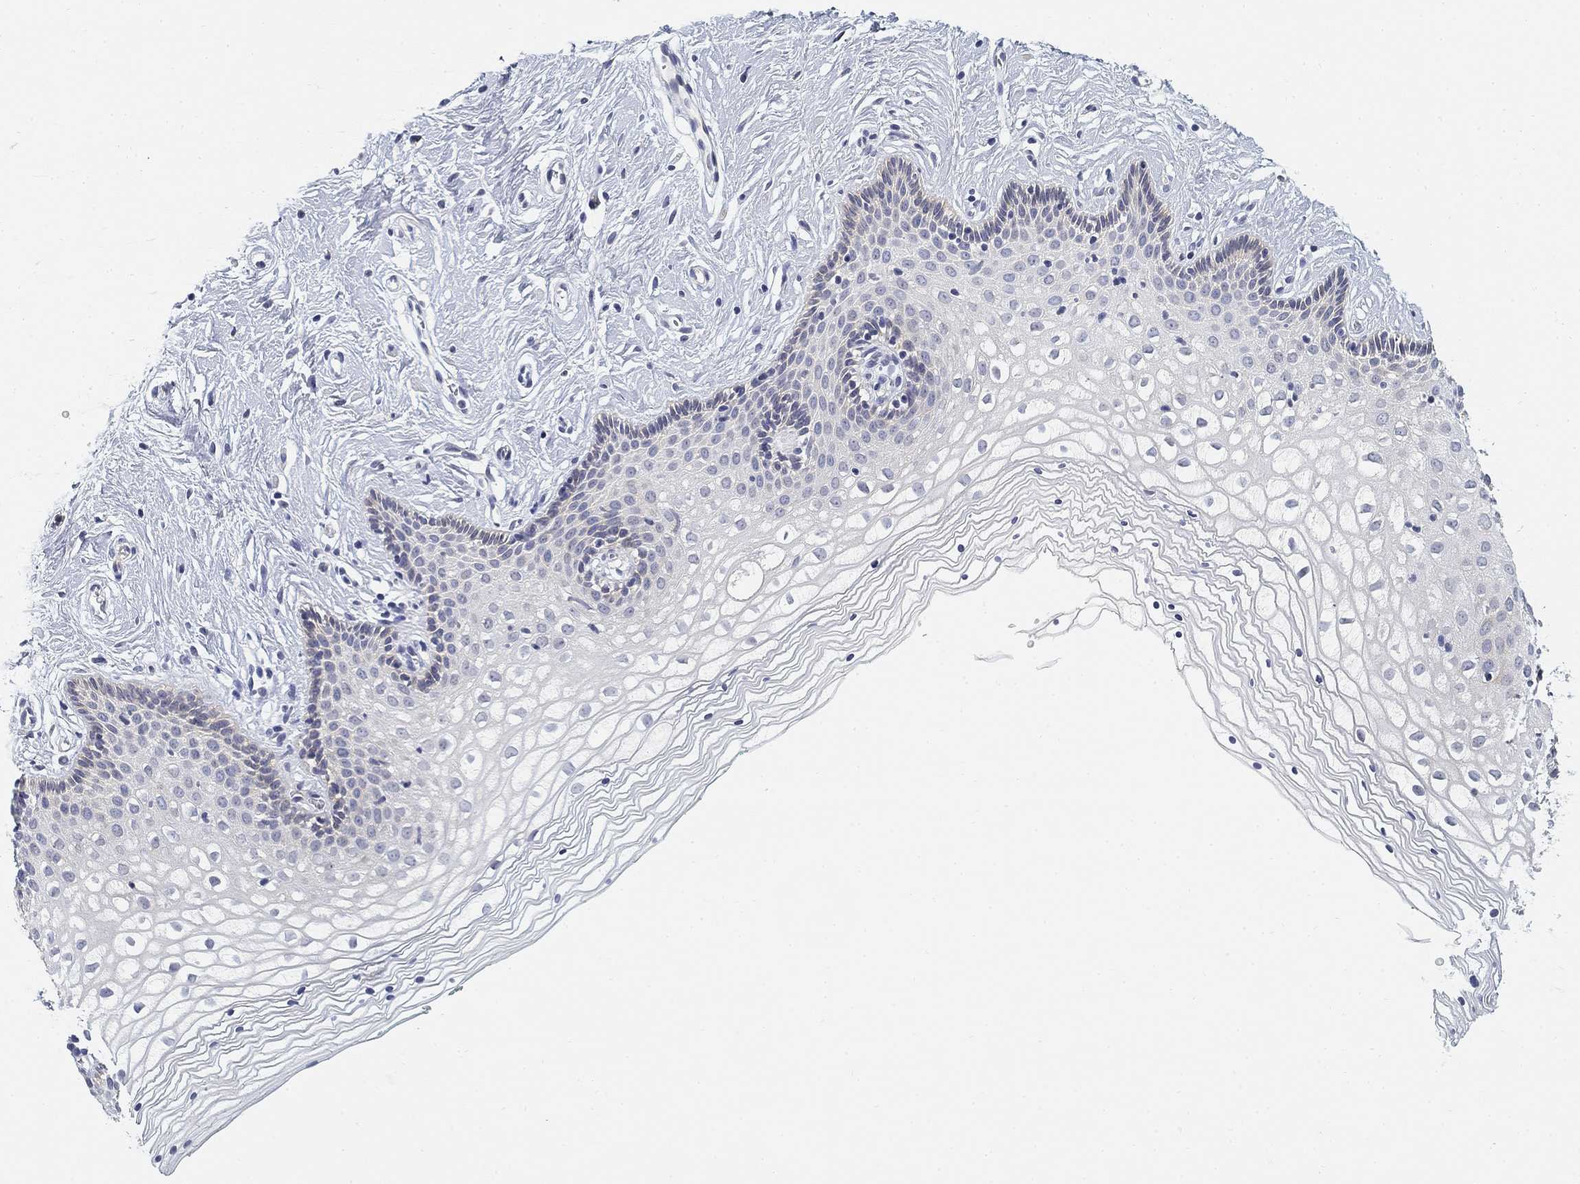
{"staining": {"intensity": "negative", "quantity": "none", "location": "none"}, "tissue": "vagina", "cell_type": "Squamous epithelial cells", "image_type": "normal", "snomed": [{"axis": "morphology", "description": "Normal tissue, NOS"}, {"axis": "topography", "description": "Vagina"}], "caption": "Protein analysis of unremarkable vagina reveals no significant staining in squamous epithelial cells.", "gene": "SLC2A5", "patient": {"sex": "female", "age": 36}}